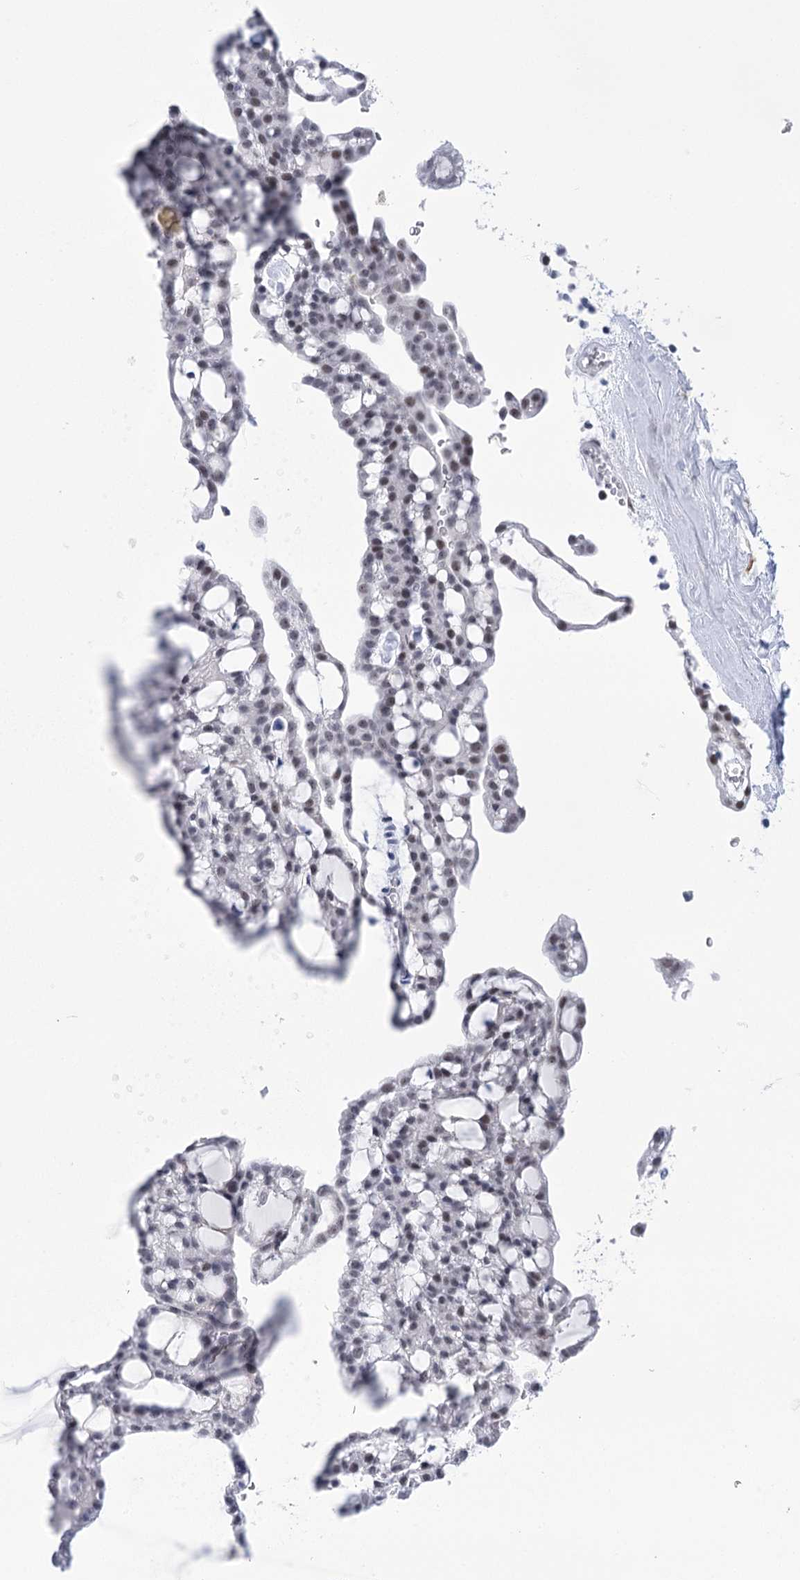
{"staining": {"intensity": "moderate", "quantity": "<25%", "location": "nuclear"}, "tissue": "renal cancer", "cell_type": "Tumor cells", "image_type": "cancer", "snomed": [{"axis": "morphology", "description": "Adenocarcinoma, NOS"}, {"axis": "topography", "description": "Kidney"}], "caption": "Adenocarcinoma (renal) stained with a brown dye reveals moderate nuclear positive positivity in about <25% of tumor cells.", "gene": "HORMAD1", "patient": {"sex": "male", "age": 63}}